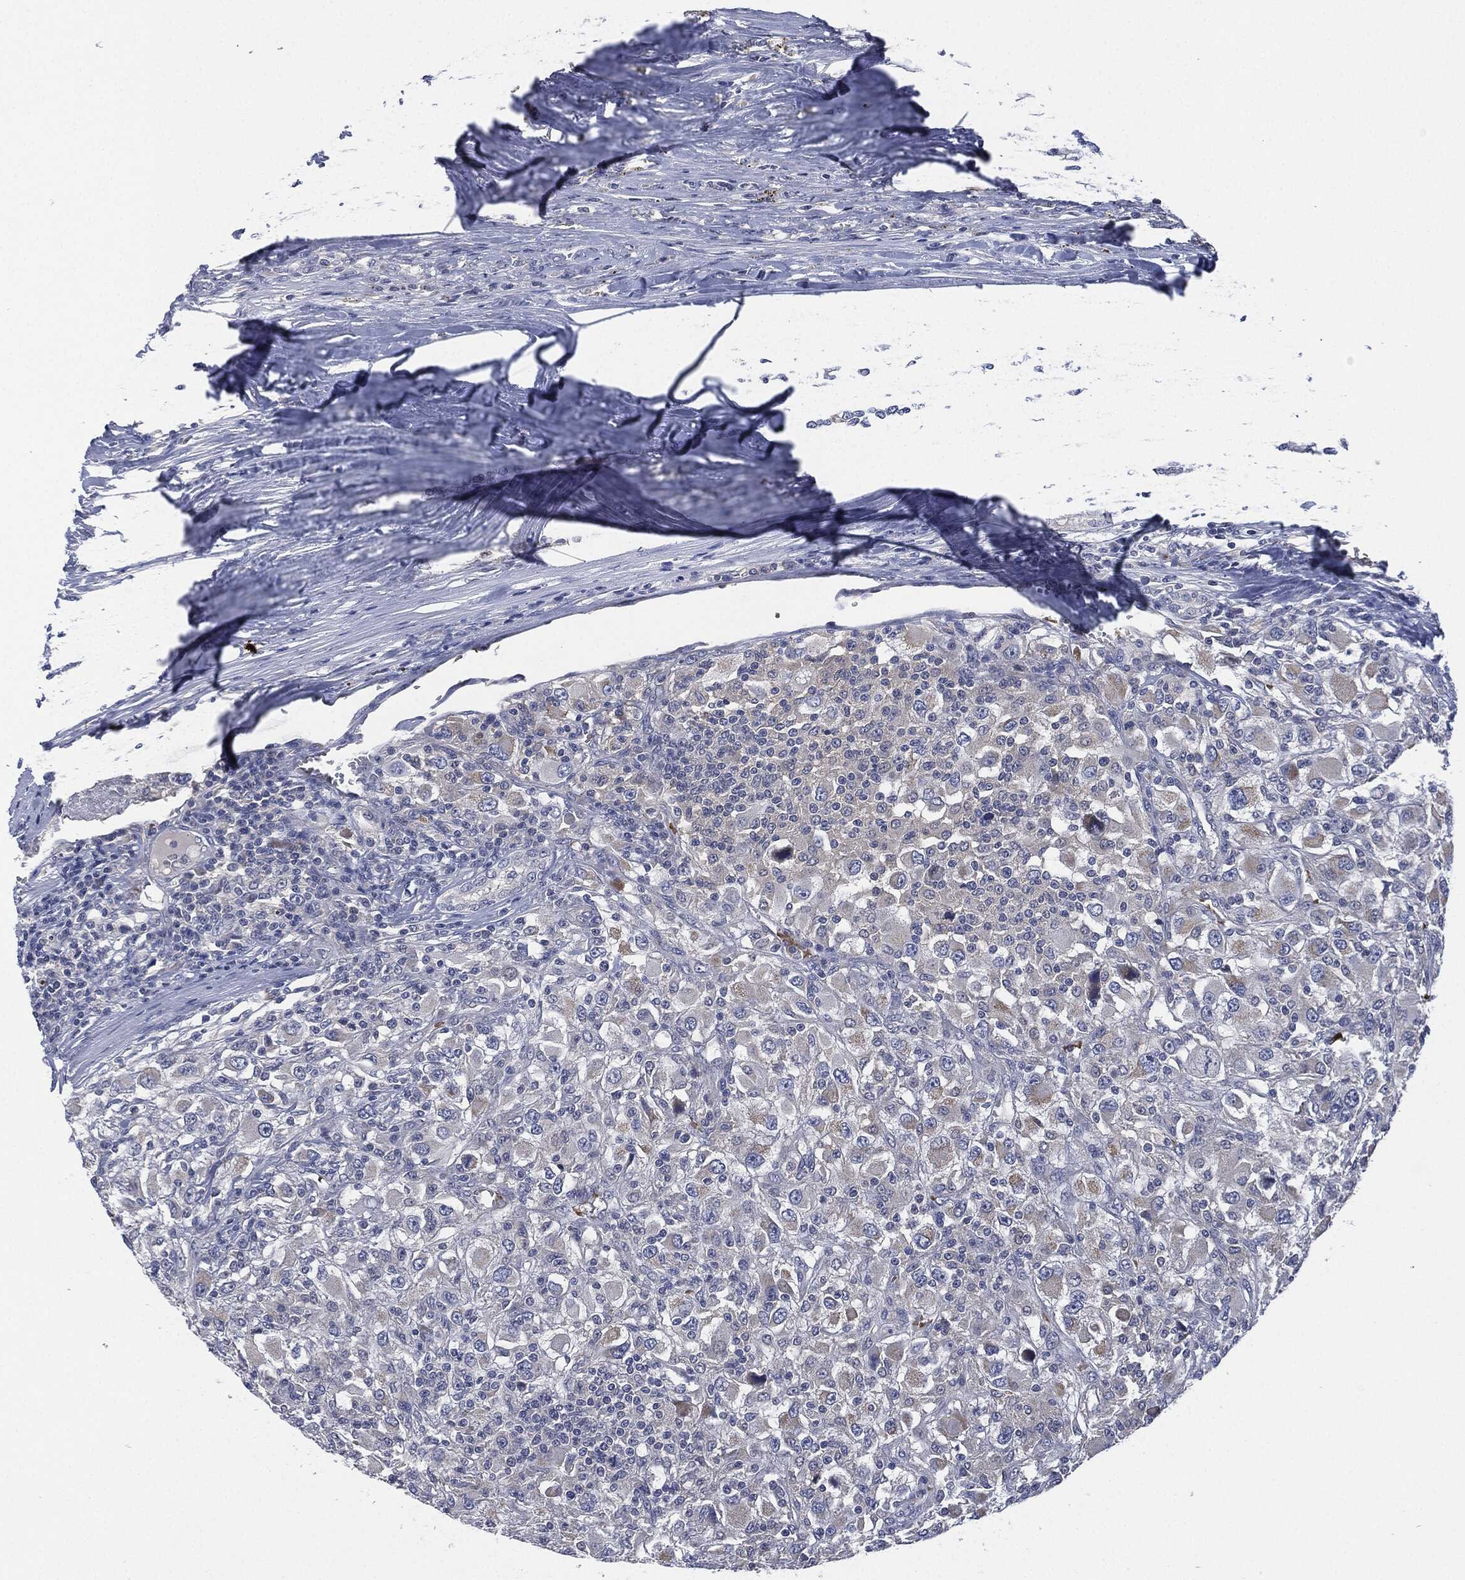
{"staining": {"intensity": "negative", "quantity": "none", "location": "none"}, "tissue": "renal cancer", "cell_type": "Tumor cells", "image_type": "cancer", "snomed": [{"axis": "morphology", "description": "Adenocarcinoma, NOS"}, {"axis": "topography", "description": "Kidney"}], "caption": "This is an IHC micrograph of adenocarcinoma (renal). There is no positivity in tumor cells.", "gene": "SIGLEC9", "patient": {"sex": "female", "age": 67}}